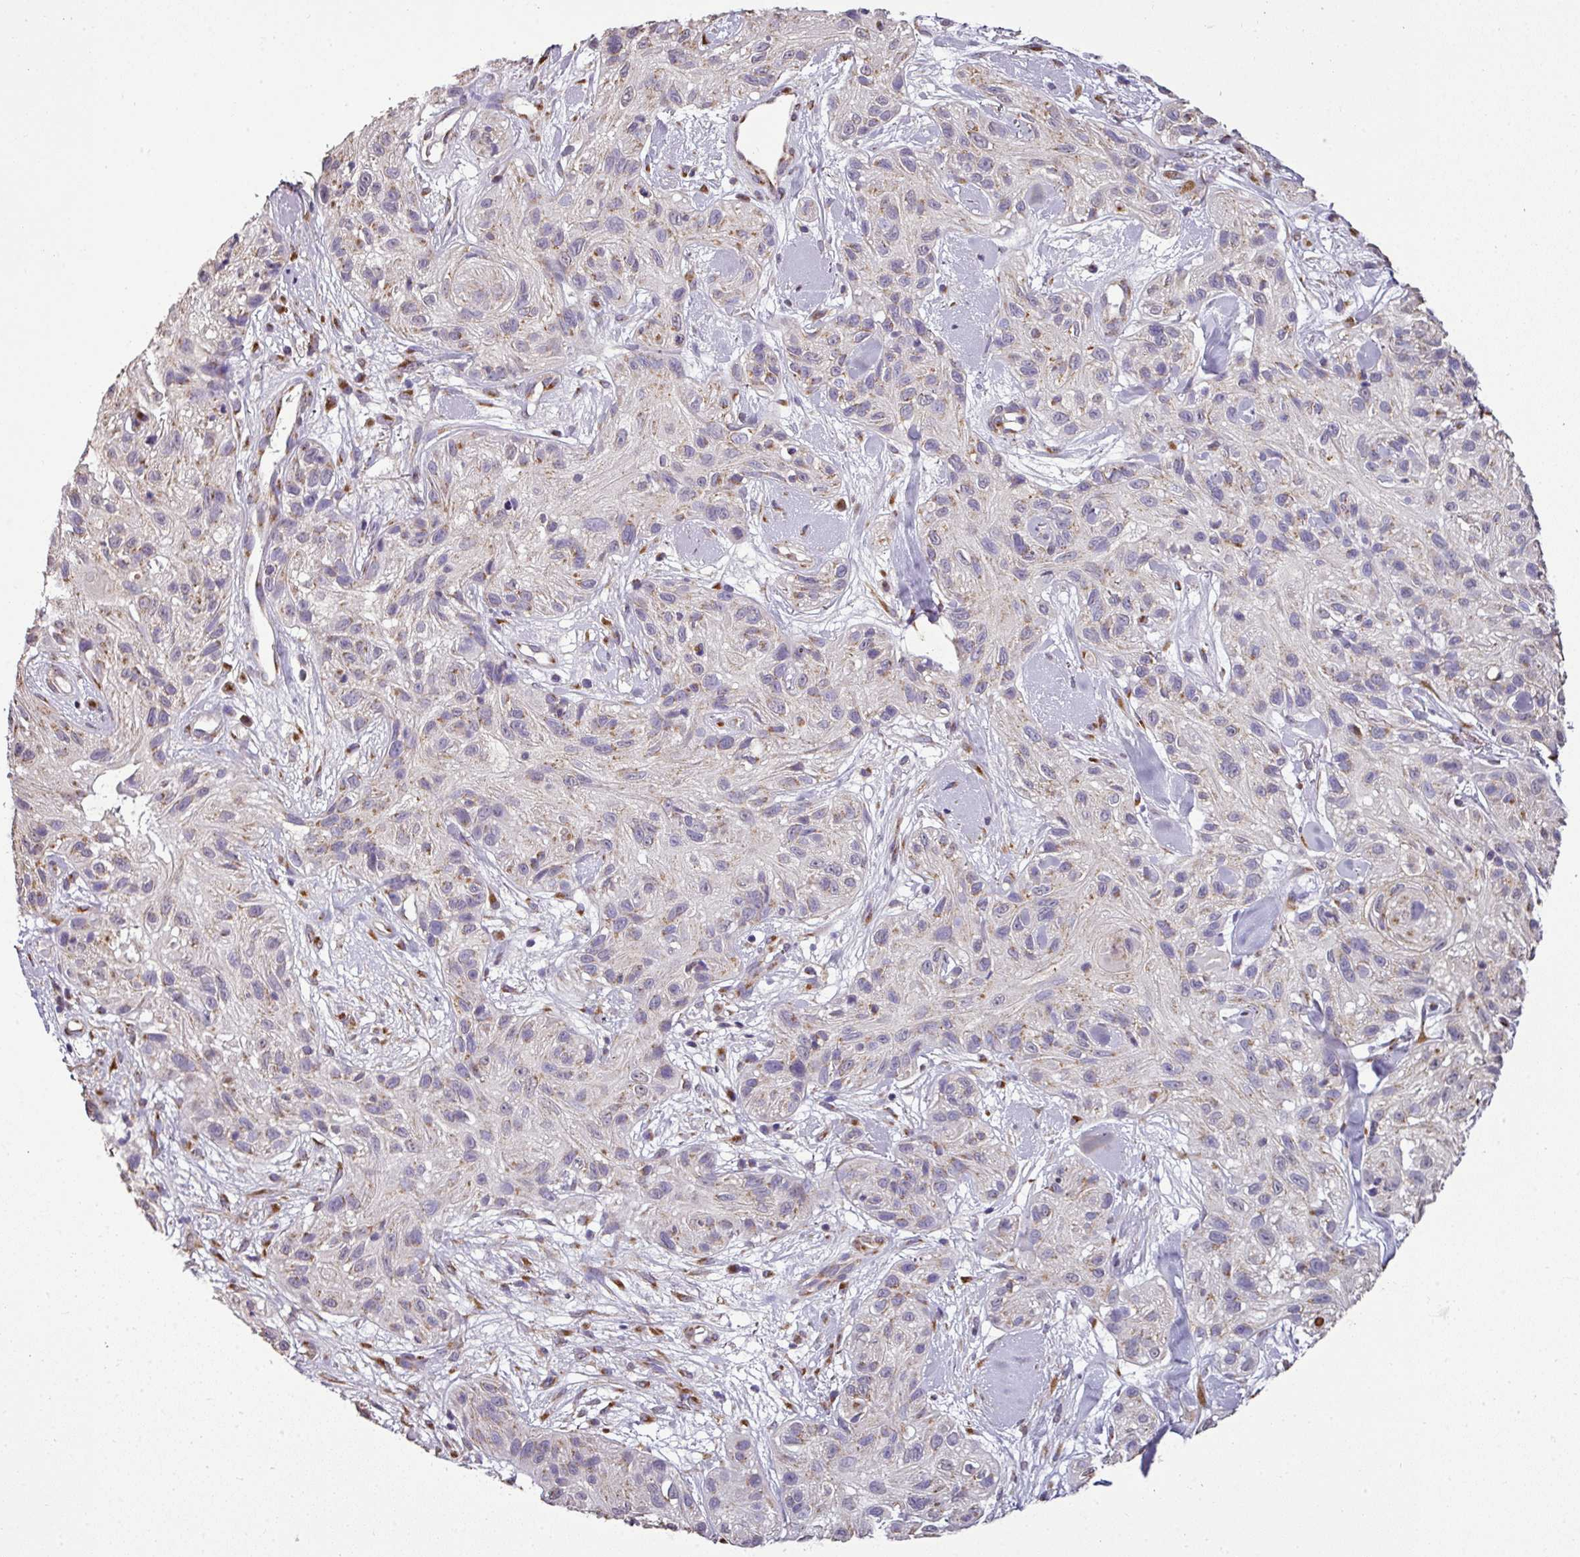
{"staining": {"intensity": "negative", "quantity": "none", "location": "none"}, "tissue": "skin cancer", "cell_type": "Tumor cells", "image_type": "cancer", "snomed": [{"axis": "morphology", "description": "Squamous cell carcinoma, NOS"}, {"axis": "topography", "description": "Skin"}], "caption": "Immunohistochemistry of skin cancer reveals no staining in tumor cells.", "gene": "JPH2", "patient": {"sex": "male", "age": 82}}